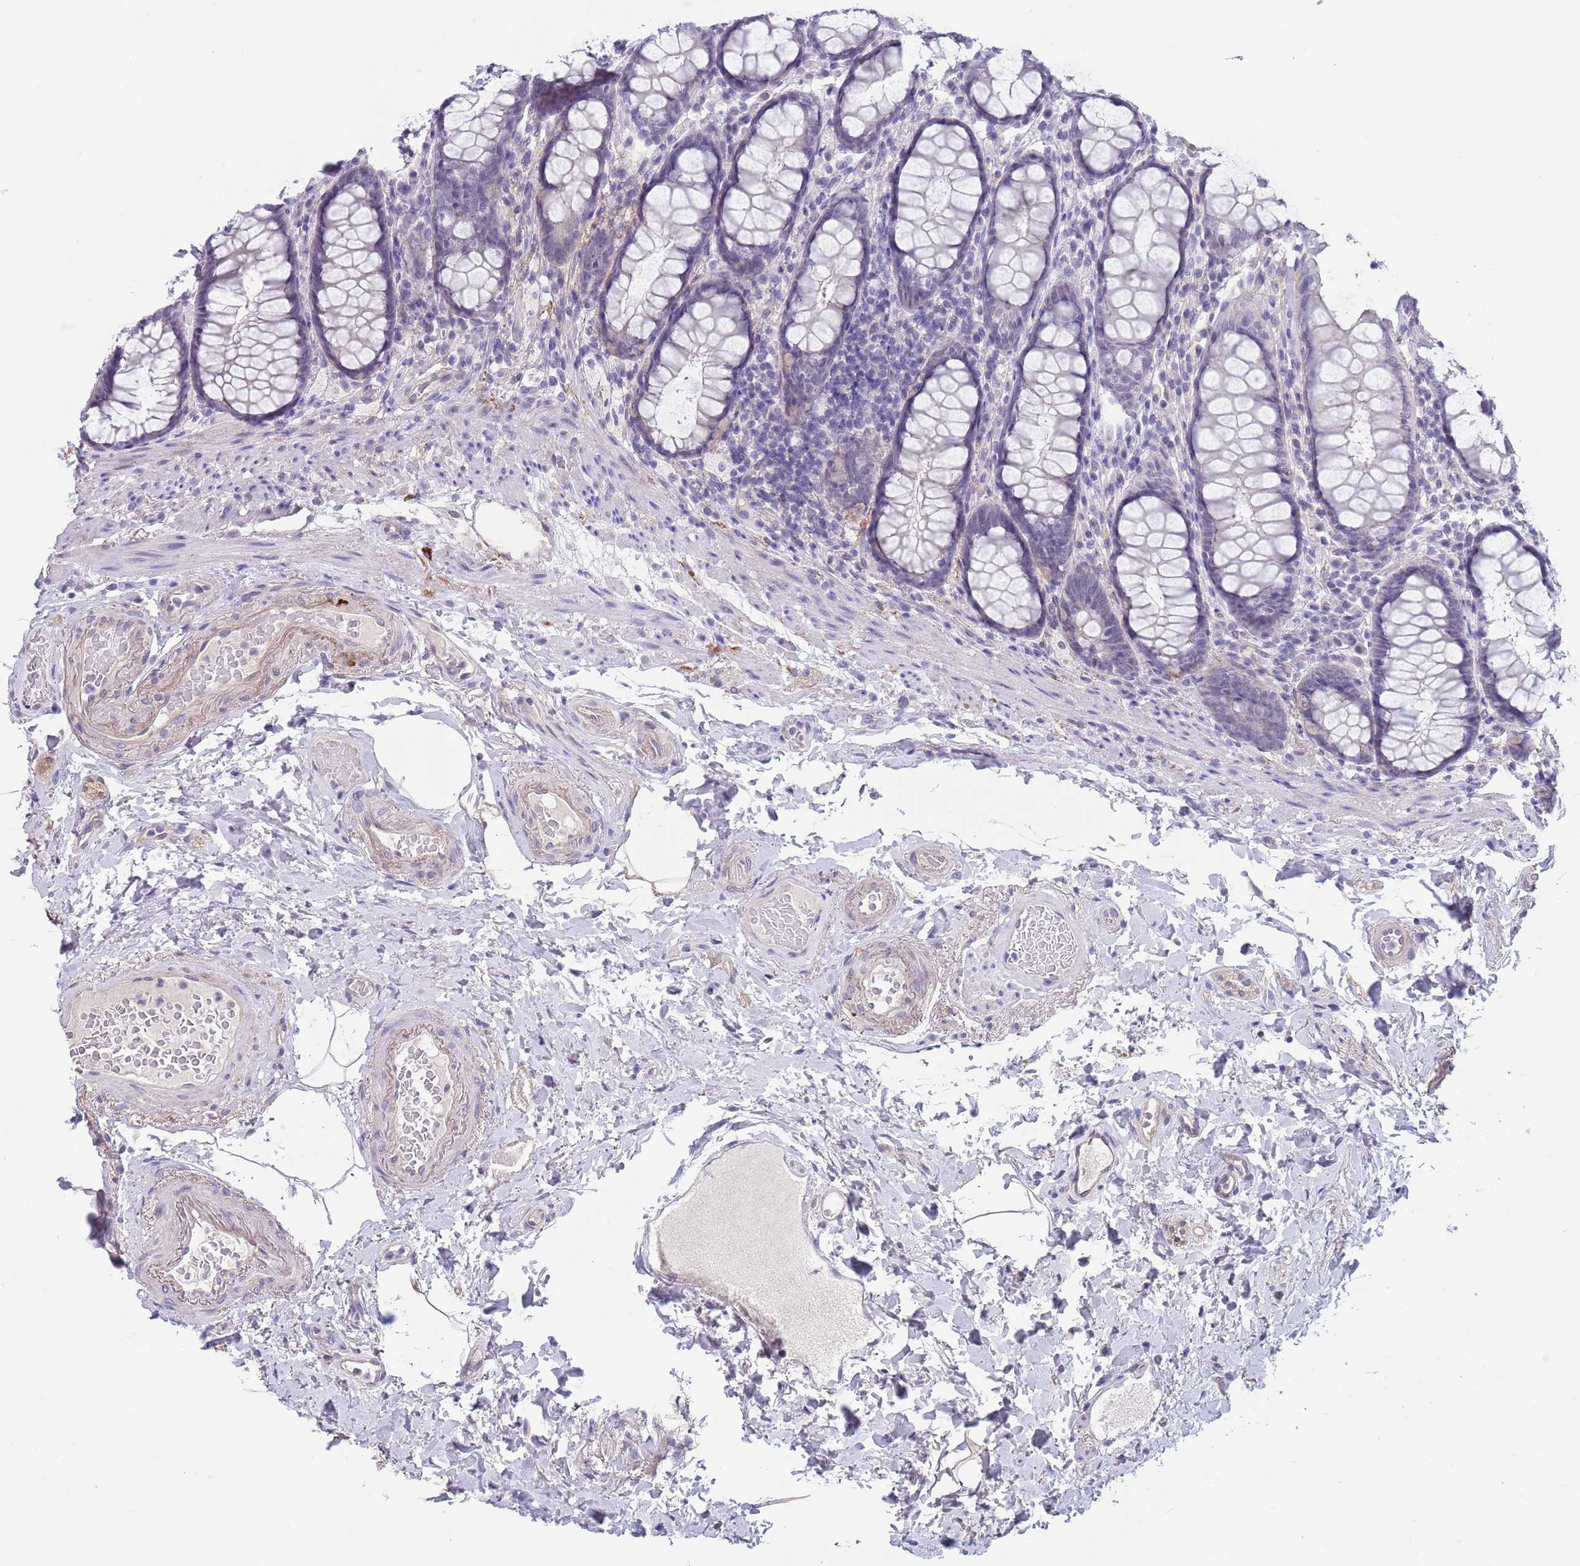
{"staining": {"intensity": "negative", "quantity": "none", "location": "none"}, "tissue": "rectum", "cell_type": "Glandular cells", "image_type": "normal", "snomed": [{"axis": "morphology", "description": "Normal tissue, NOS"}, {"axis": "topography", "description": "Rectum"}], "caption": "Immunohistochemical staining of unremarkable rectum shows no significant positivity in glandular cells.", "gene": "RNF169", "patient": {"sex": "male", "age": 83}}